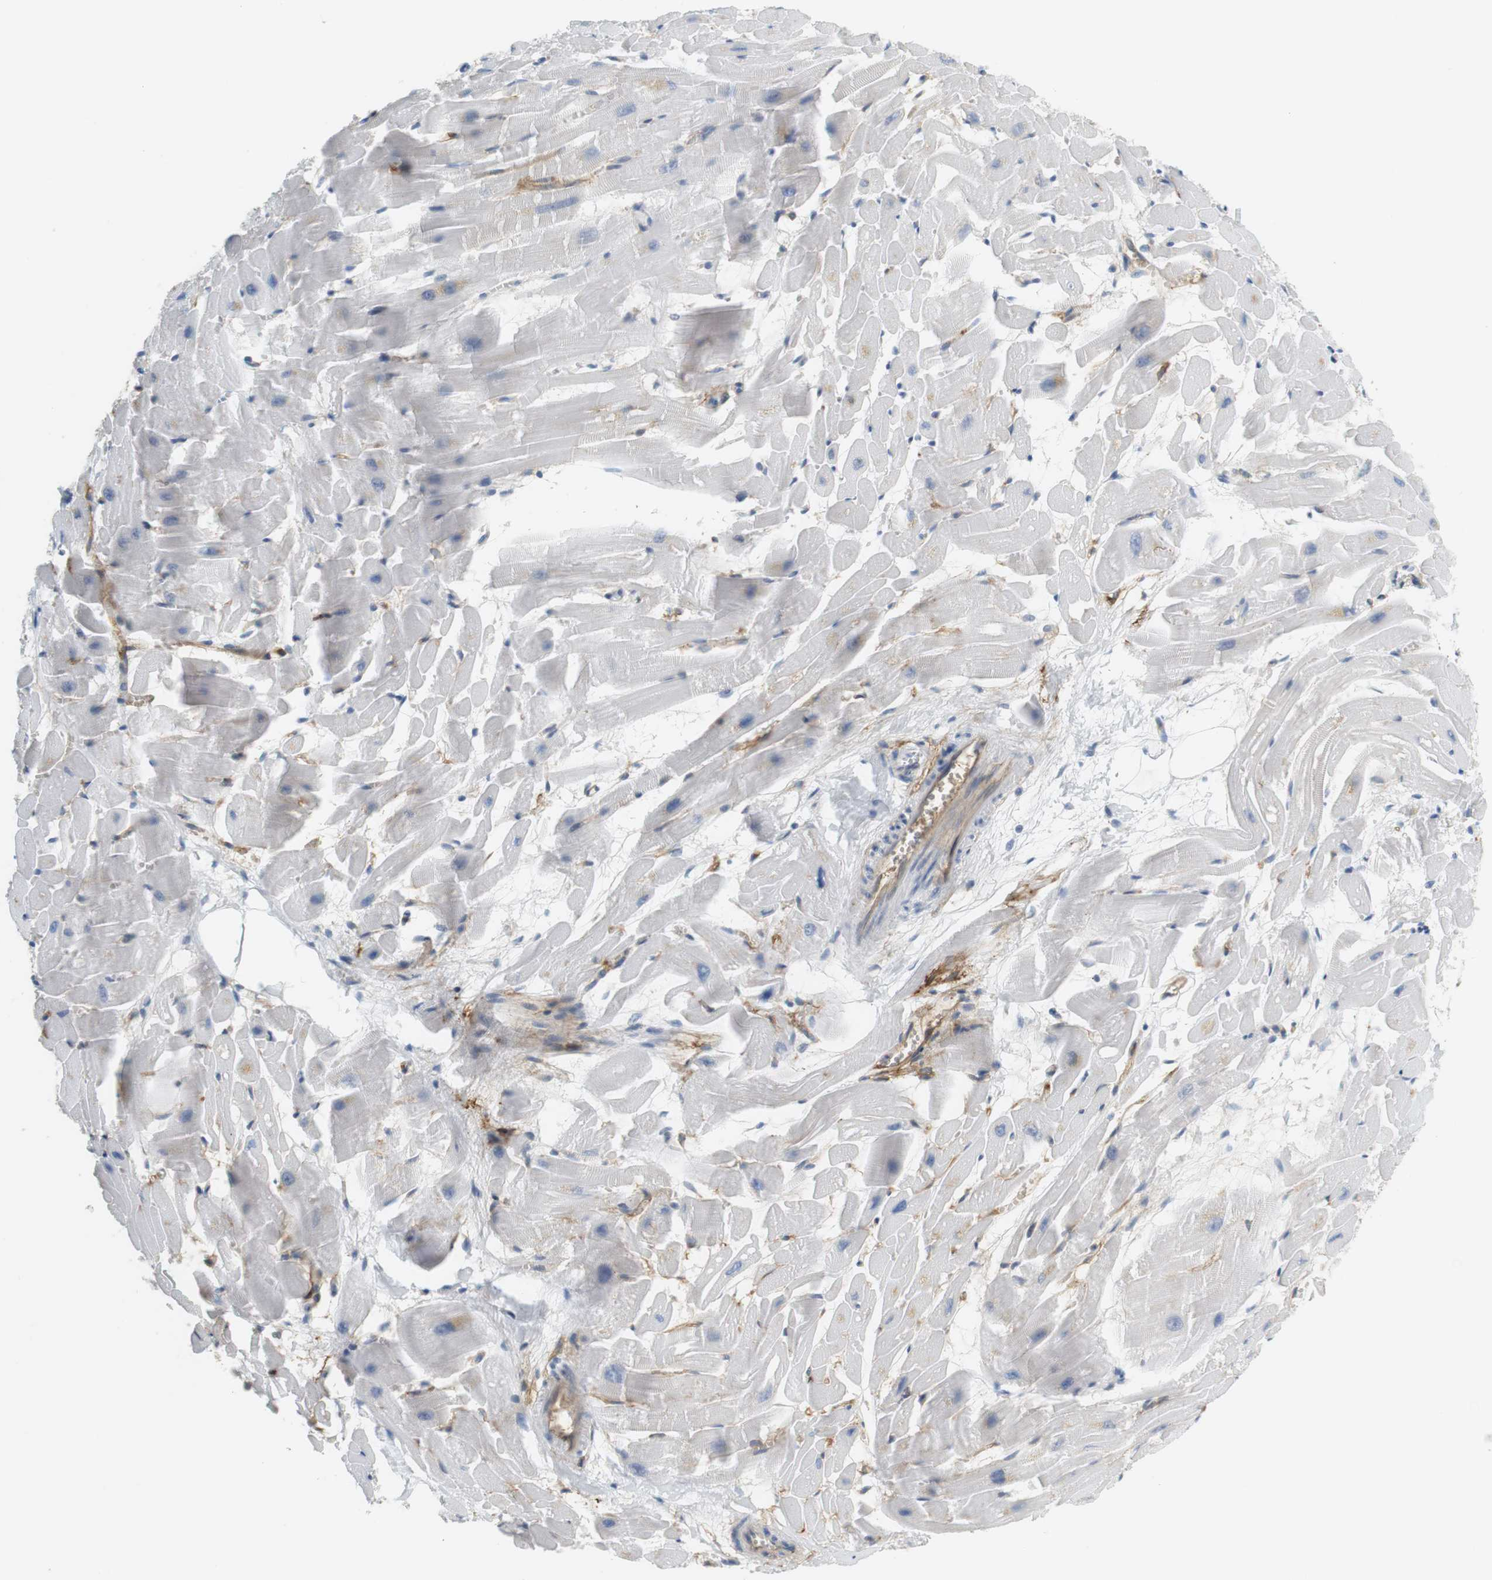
{"staining": {"intensity": "negative", "quantity": "none", "location": "none"}, "tissue": "heart muscle", "cell_type": "Cardiomyocytes", "image_type": "normal", "snomed": [{"axis": "morphology", "description": "Normal tissue, NOS"}, {"axis": "topography", "description": "Heart"}], "caption": "This is an immunohistochemistry histopathology image of unremarkable heart muscle. There is no expression in cardiomyocytes.", "gene": "F2R", "patient": {"sex": "female", "age": 19}}